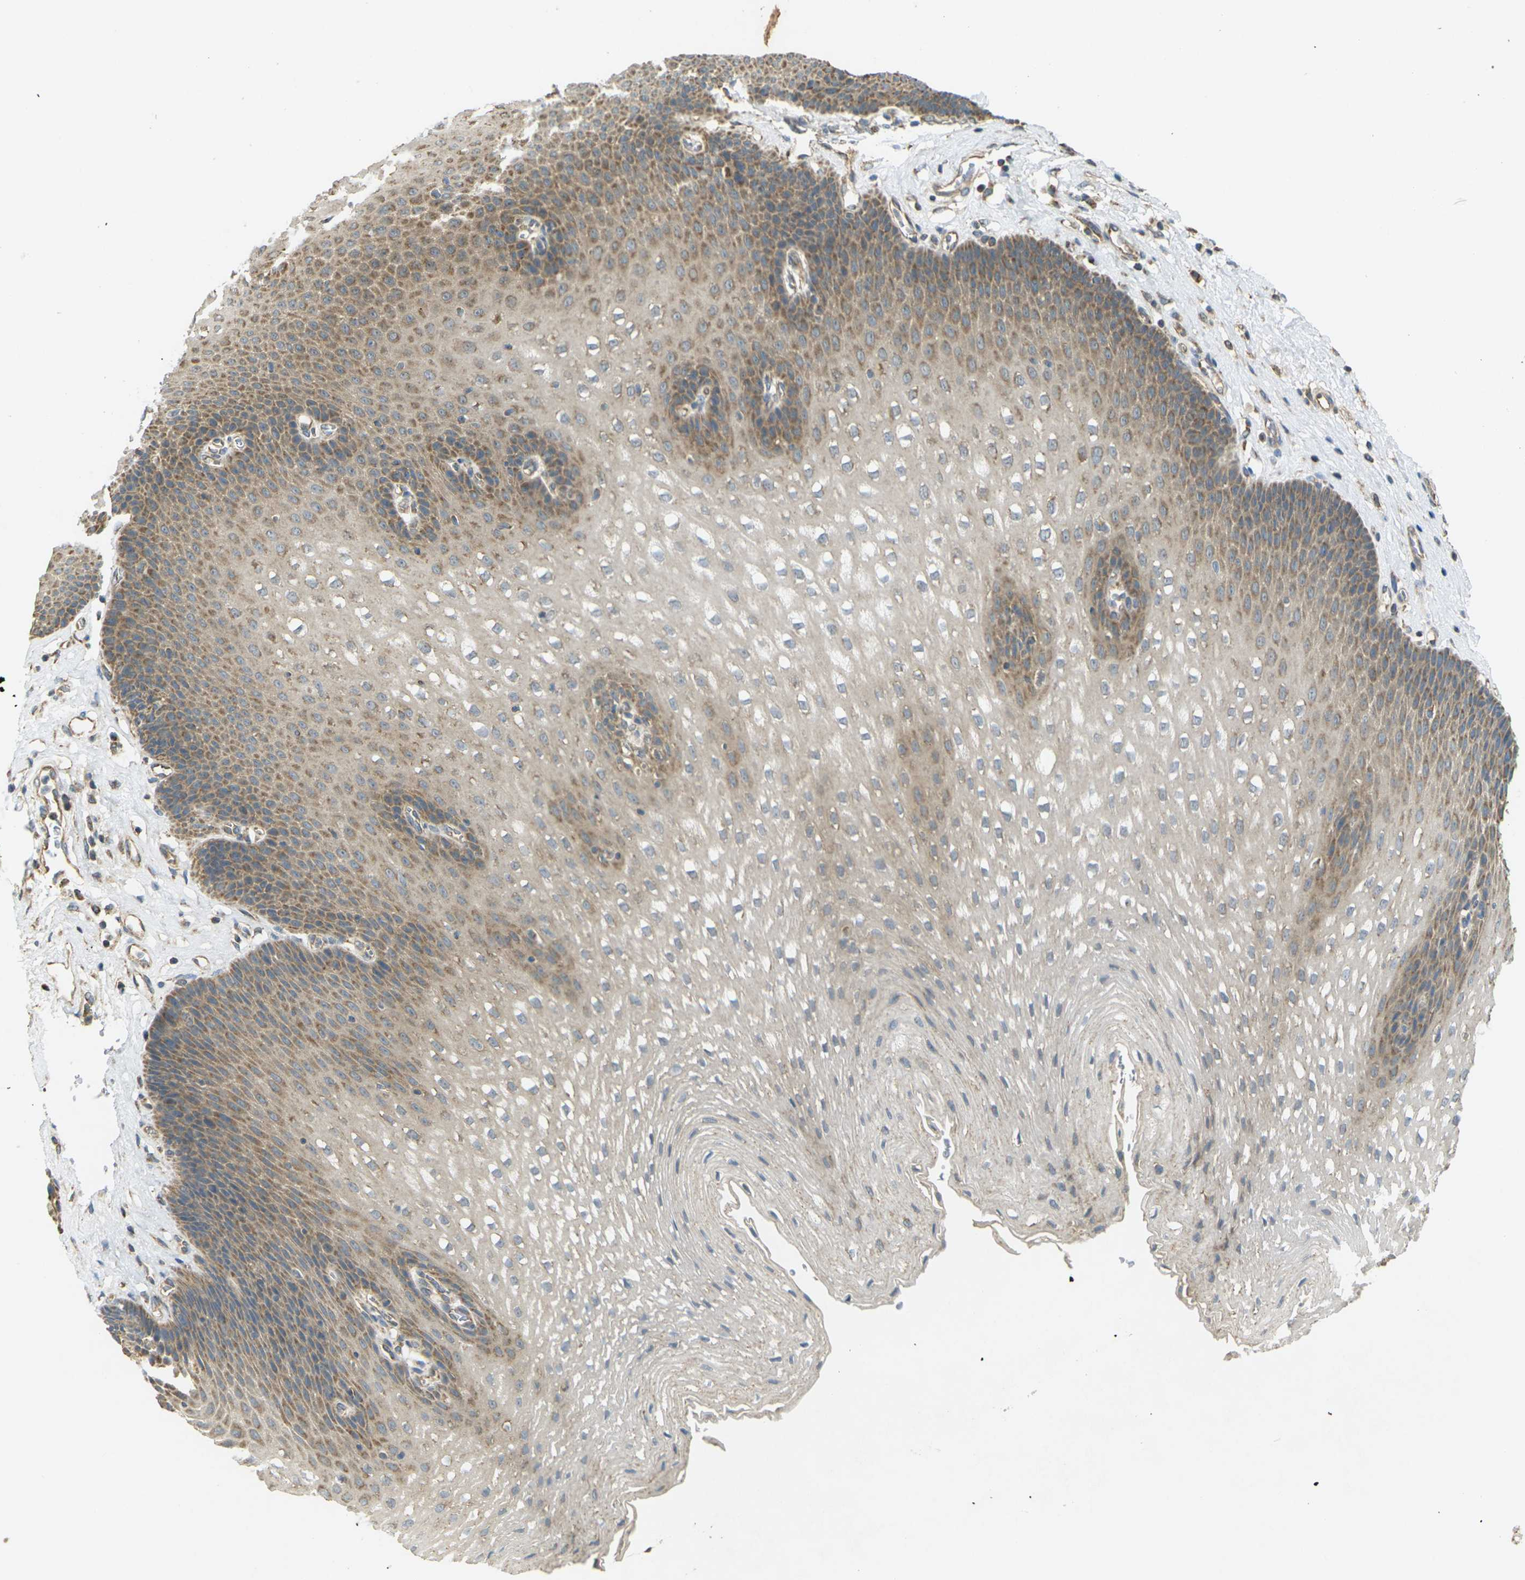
{"staining": {"intensity": "moderate", "quantity": ">75%", "location": "cytoplasmic/membranous"}, "tissue": "esophagus", "cell_type": "Squamous epithelial cells", "image_type": "normal", "snomed": [{"axis": "morphology", "description": "Normal tissue, NOS"}, {"axis": "topography", "description": "Esophagus"}], "caption": "Esophagus stained with immunohistochemistry demonstrates moderate cytoplasmic/membranous positivity in about >75% of squamous epithelial cells.", "gene": "KSR1", "patient": {"sex": "male", "age": 48}}